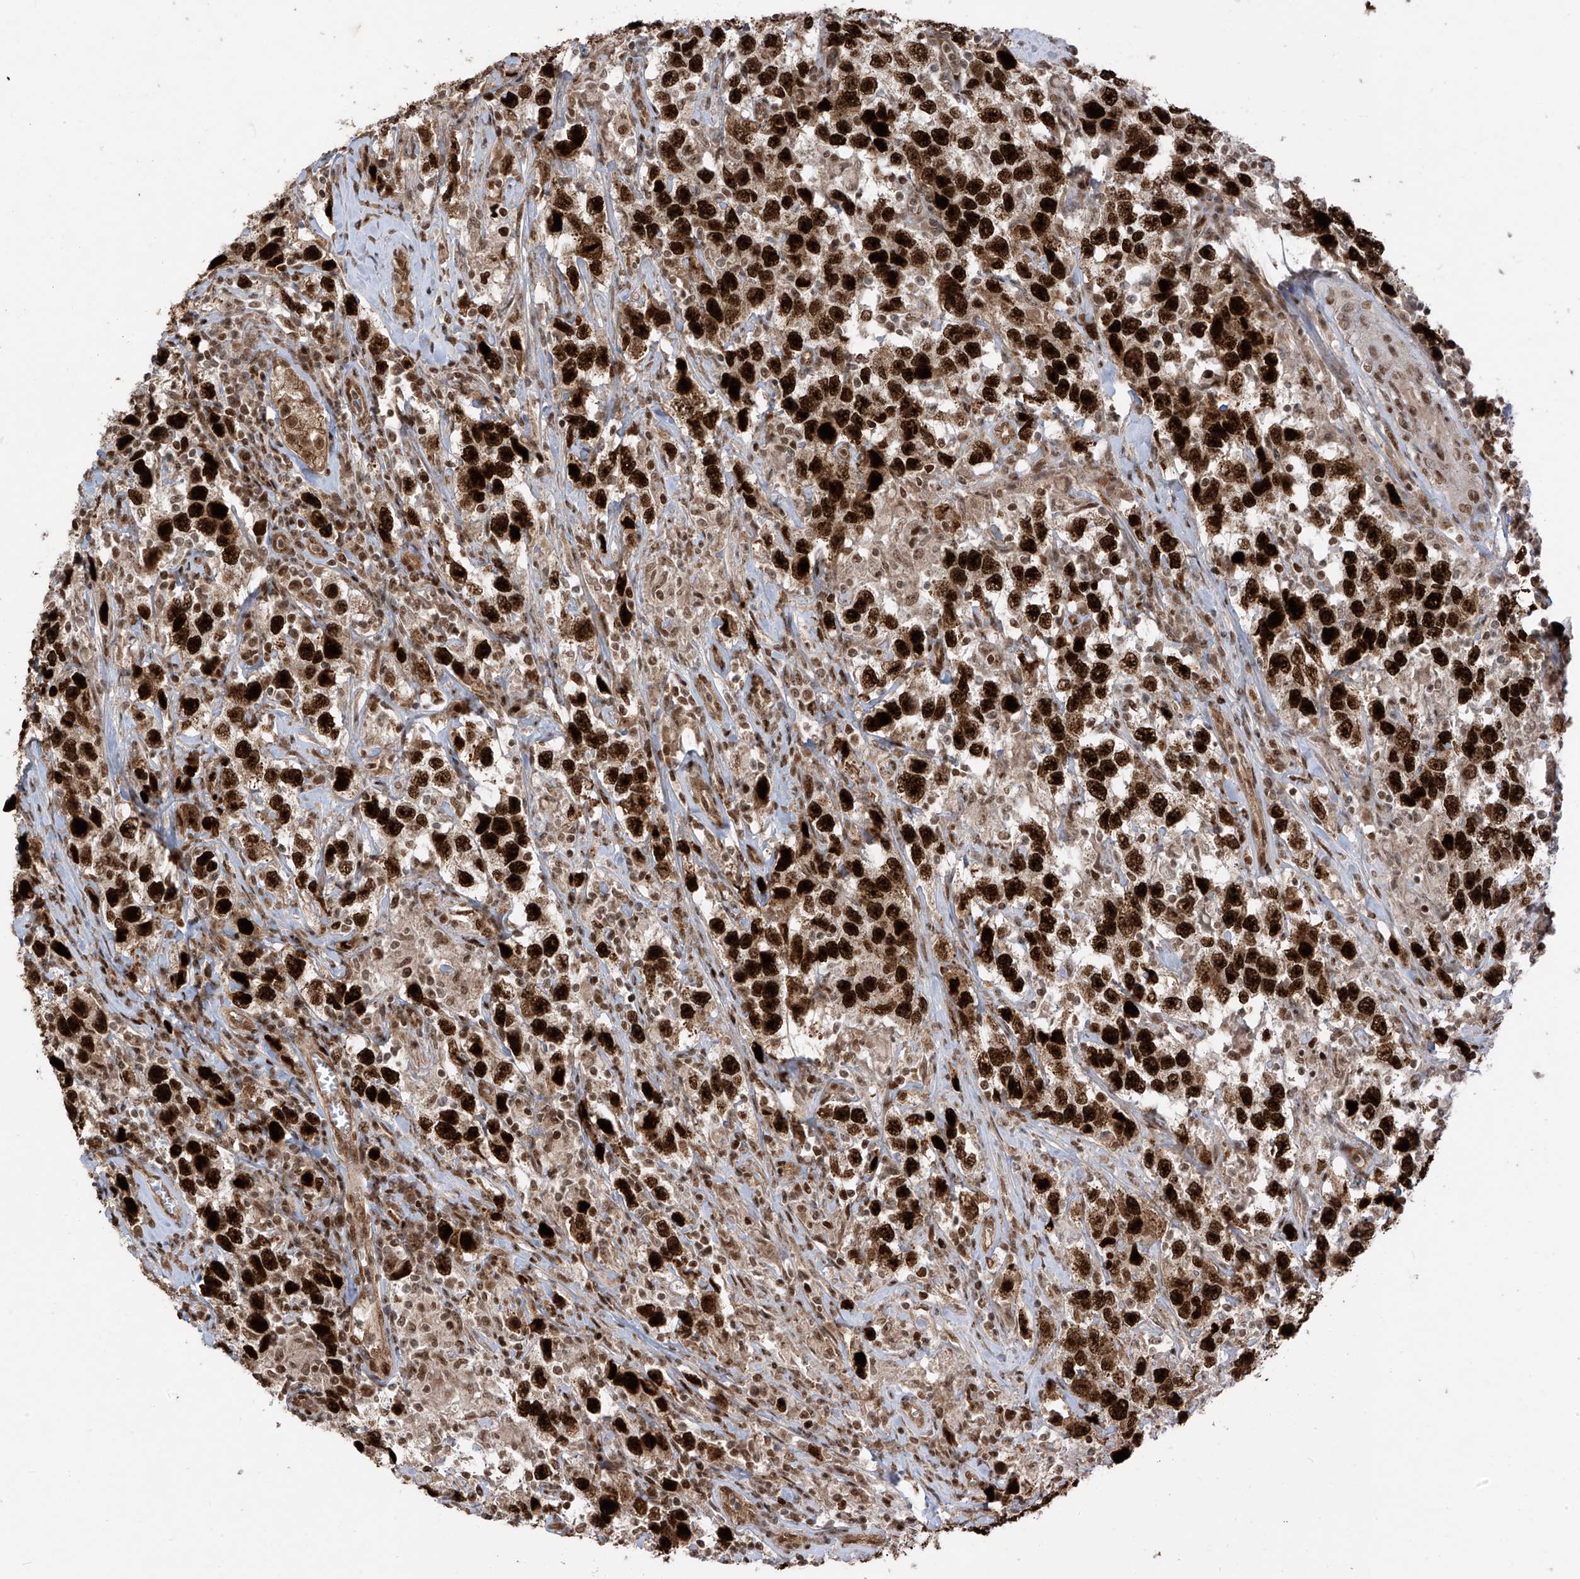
{"staining": {"intensity": "strong", "quantity": ">75%", "location": "nuclear"}, "tissue": "testis cancer", "cell_type": "Tumor cells", "image_type": "cancer", "snomed": [{"axis": "morphology", "description": "Seminoma, NOS"}, {"axis": "topography", "description": "Testis"}], "caption": "Testis cancer stained for a protein displays strong nuclear positivity in tumor cells.", "gene": "ARHGEF3", "patient": {"sex": "male", "age": 41}}